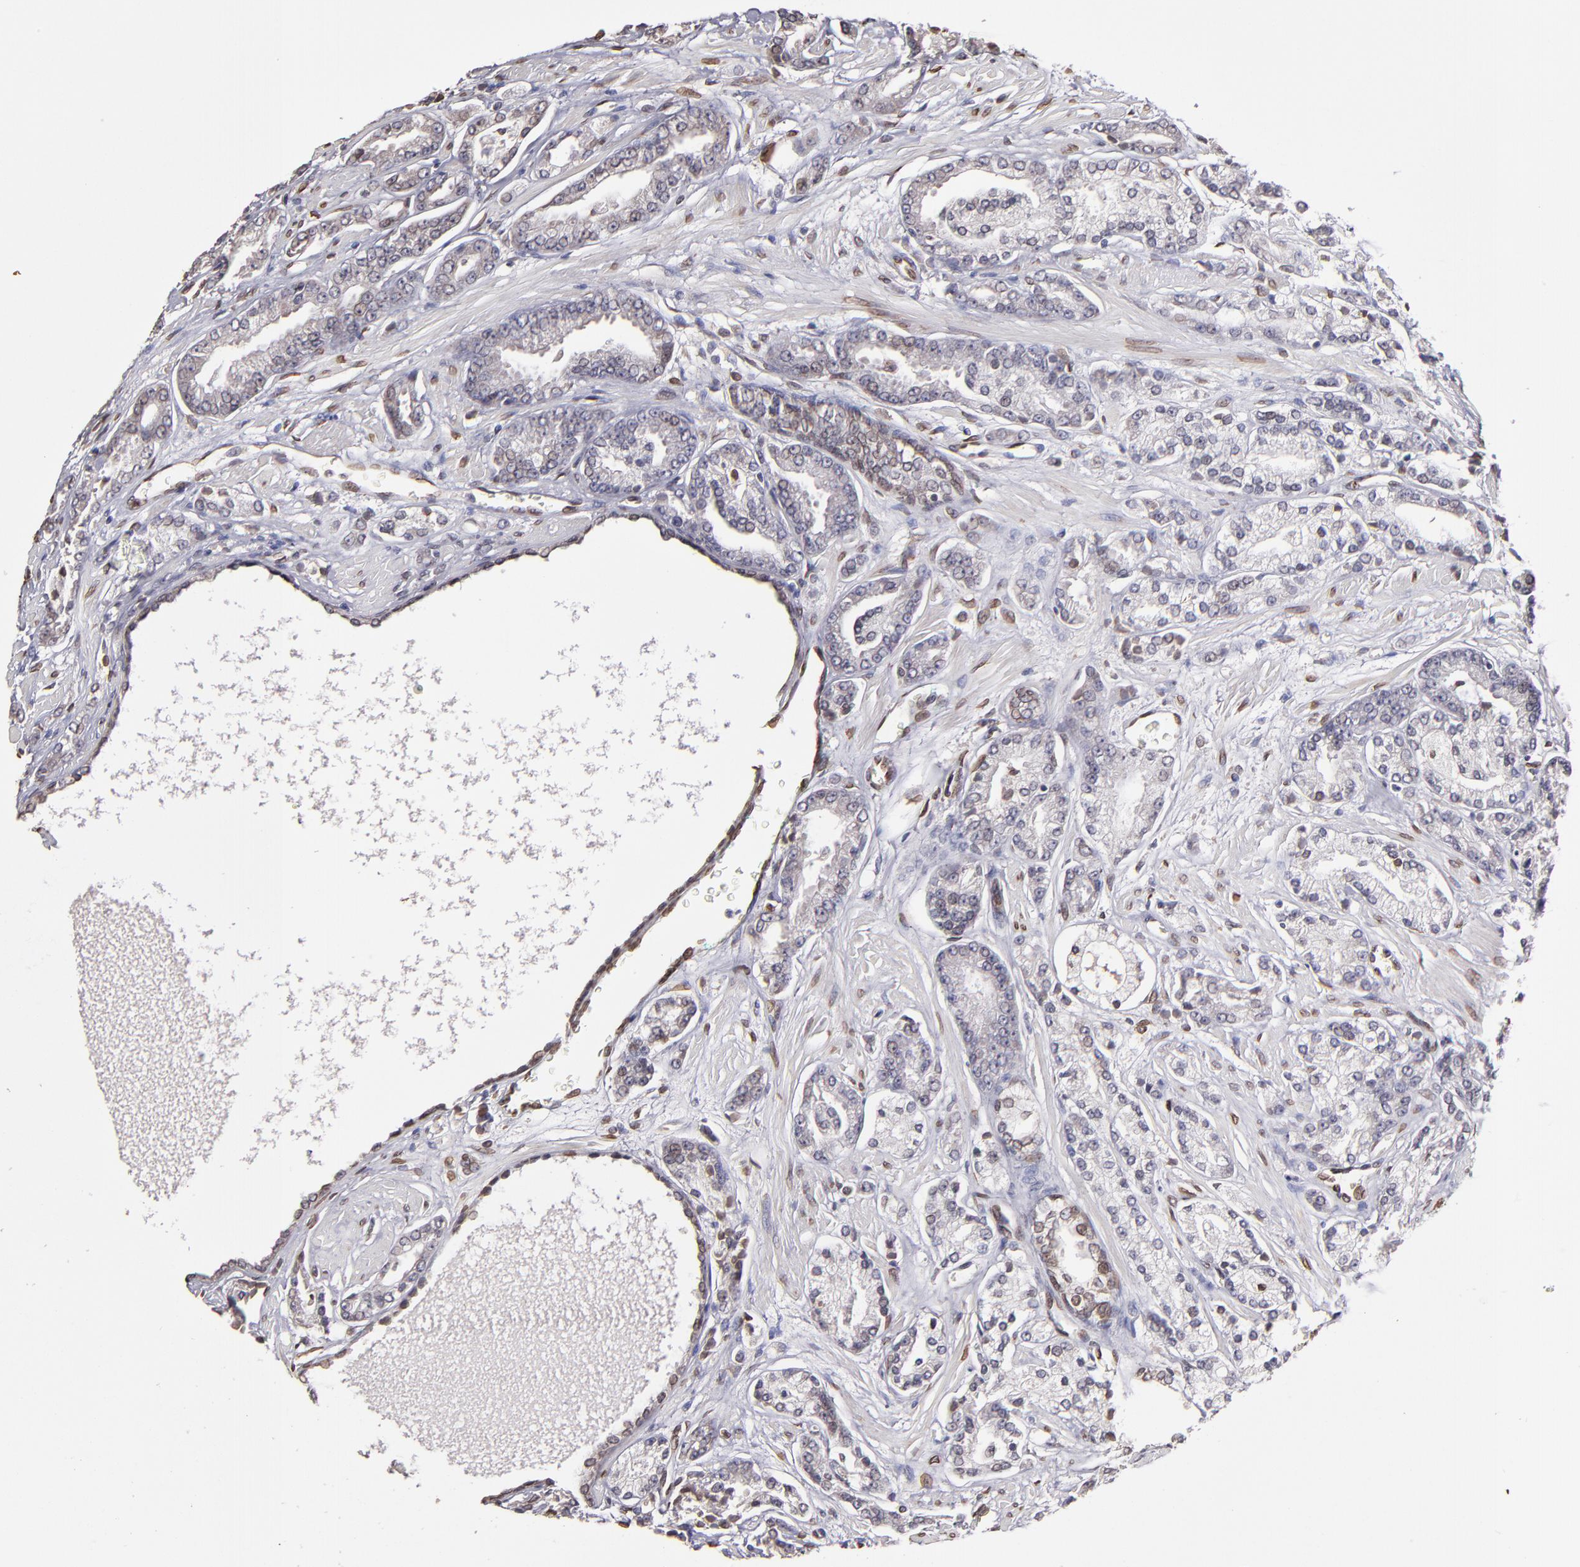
{"staining": {"intensity": "weak", "quantity": "<25%", "location": "cytoplasmic/membranous"}, "tissue": "prostate cancer", "cell_type": "Tumor cells", "image_type": "cancer", "snomed": [{"axis": "morphology", "description": "Adenocarcinoma, High grade"}, {"axis": "topography", "description": "Prostate"}], "caption": "Prostate high-grade adenocarcinoma was stained to show a protein in brown. There is no significant expression in tumor cells.", "gene": "PUM3", "patient": {"sex": "male", "age": 71}}